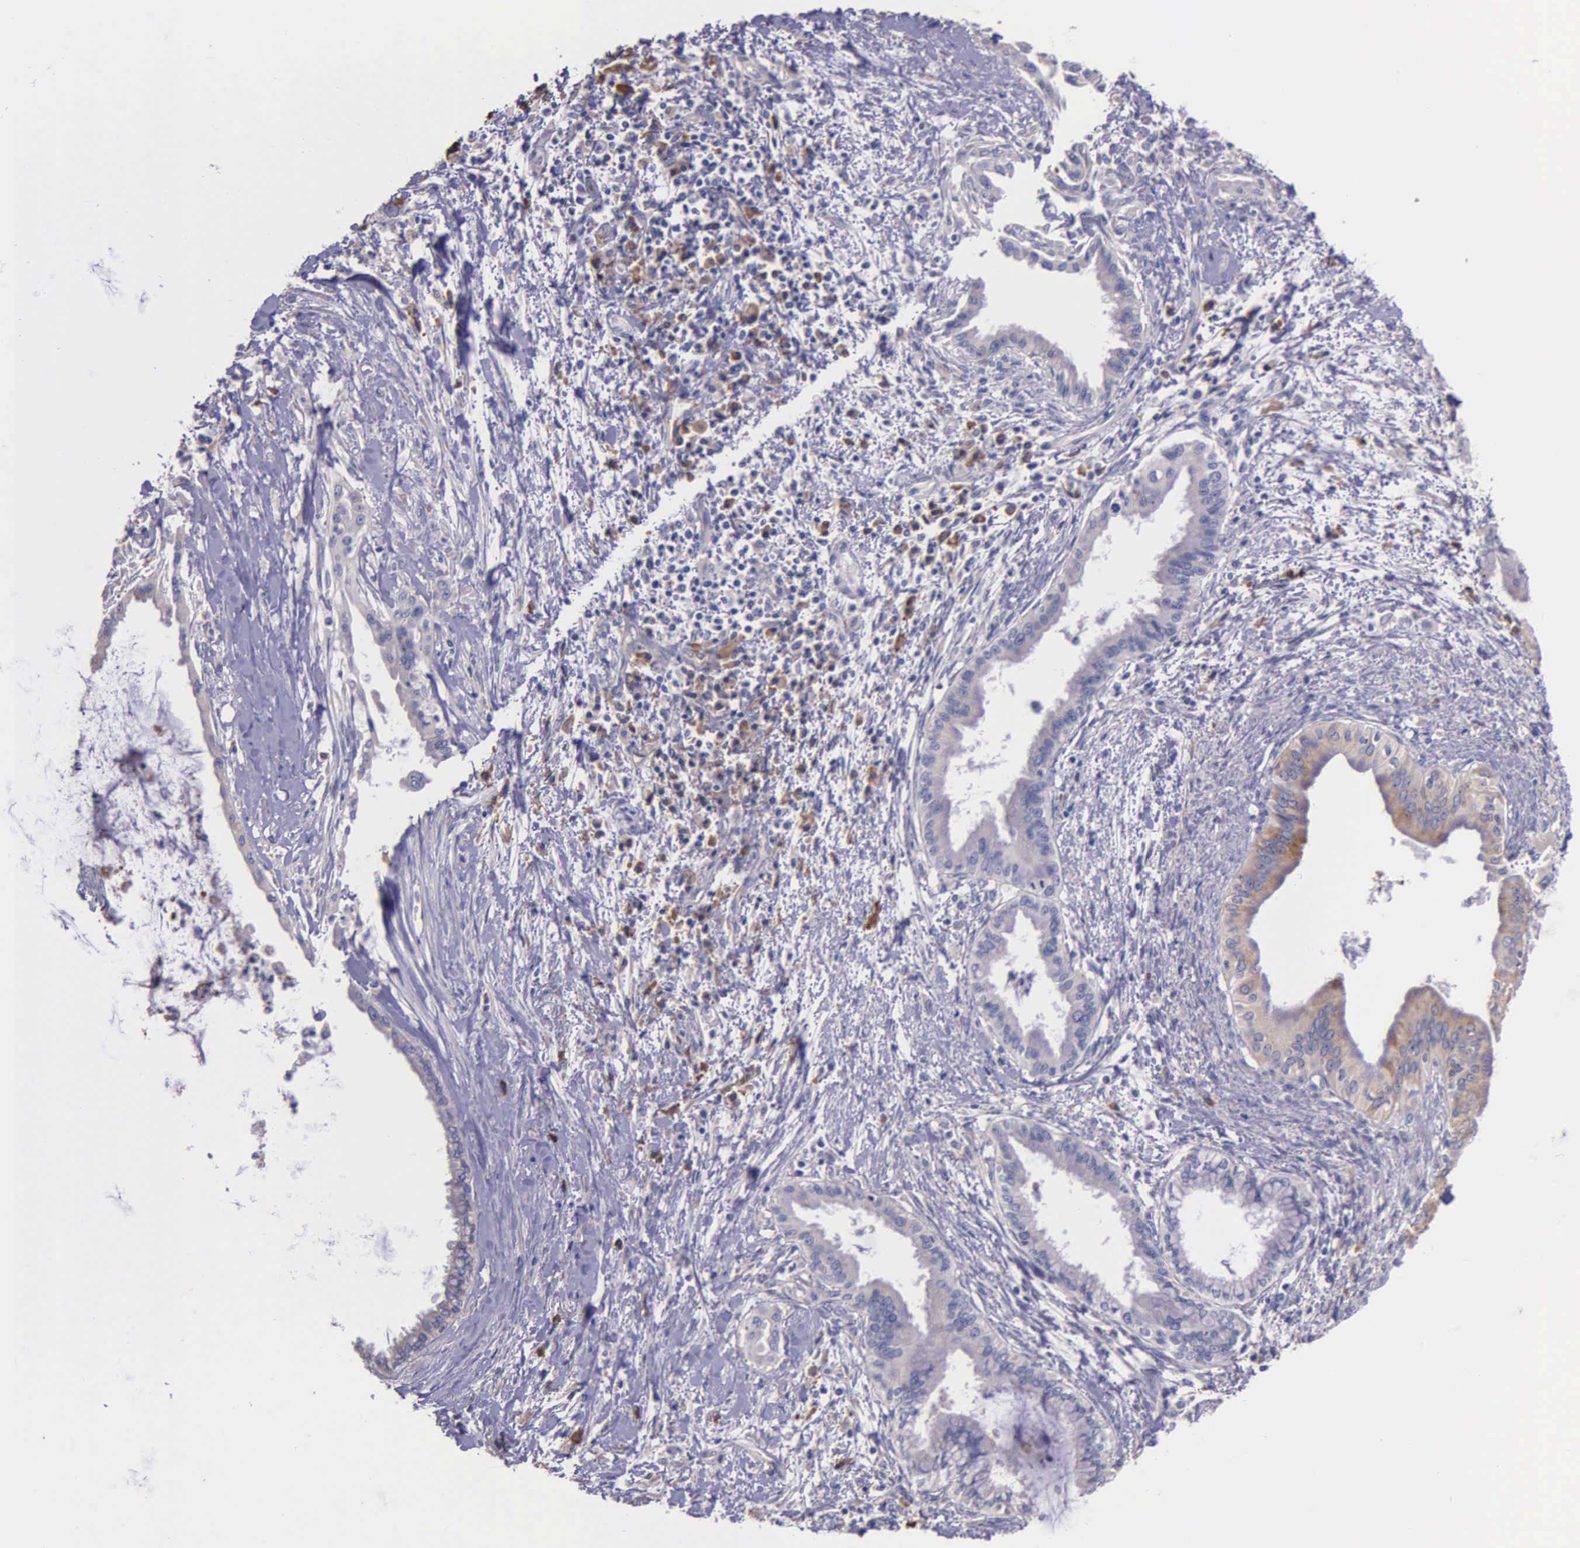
{"staining": {"intensity": "weak", "quantity": ">75%", "location": "cytoplasmic/membranous"}, "tissue": "pancreatic cancer", "cell_type": "Tumor cells", "image_type": "cancer", "snomed": [{"axis": "morphology", "description": "Adenocarcinoma, NOS"}, {"axis": "topography", "description": "Pancreas"}], "caption": "Protein expression analysis of human pancreatic cancer (adenocarcinoma) reveals weak cytoplasmic/membranous positivity in about >75% of tumor cells. The protein is stained brown, and the nuclei are stained in blue (DAB IHC with brightfield microscopy, high magnification).", "gene": "ZC3H12B", "patient": {"sex": "female", "age": 64}}